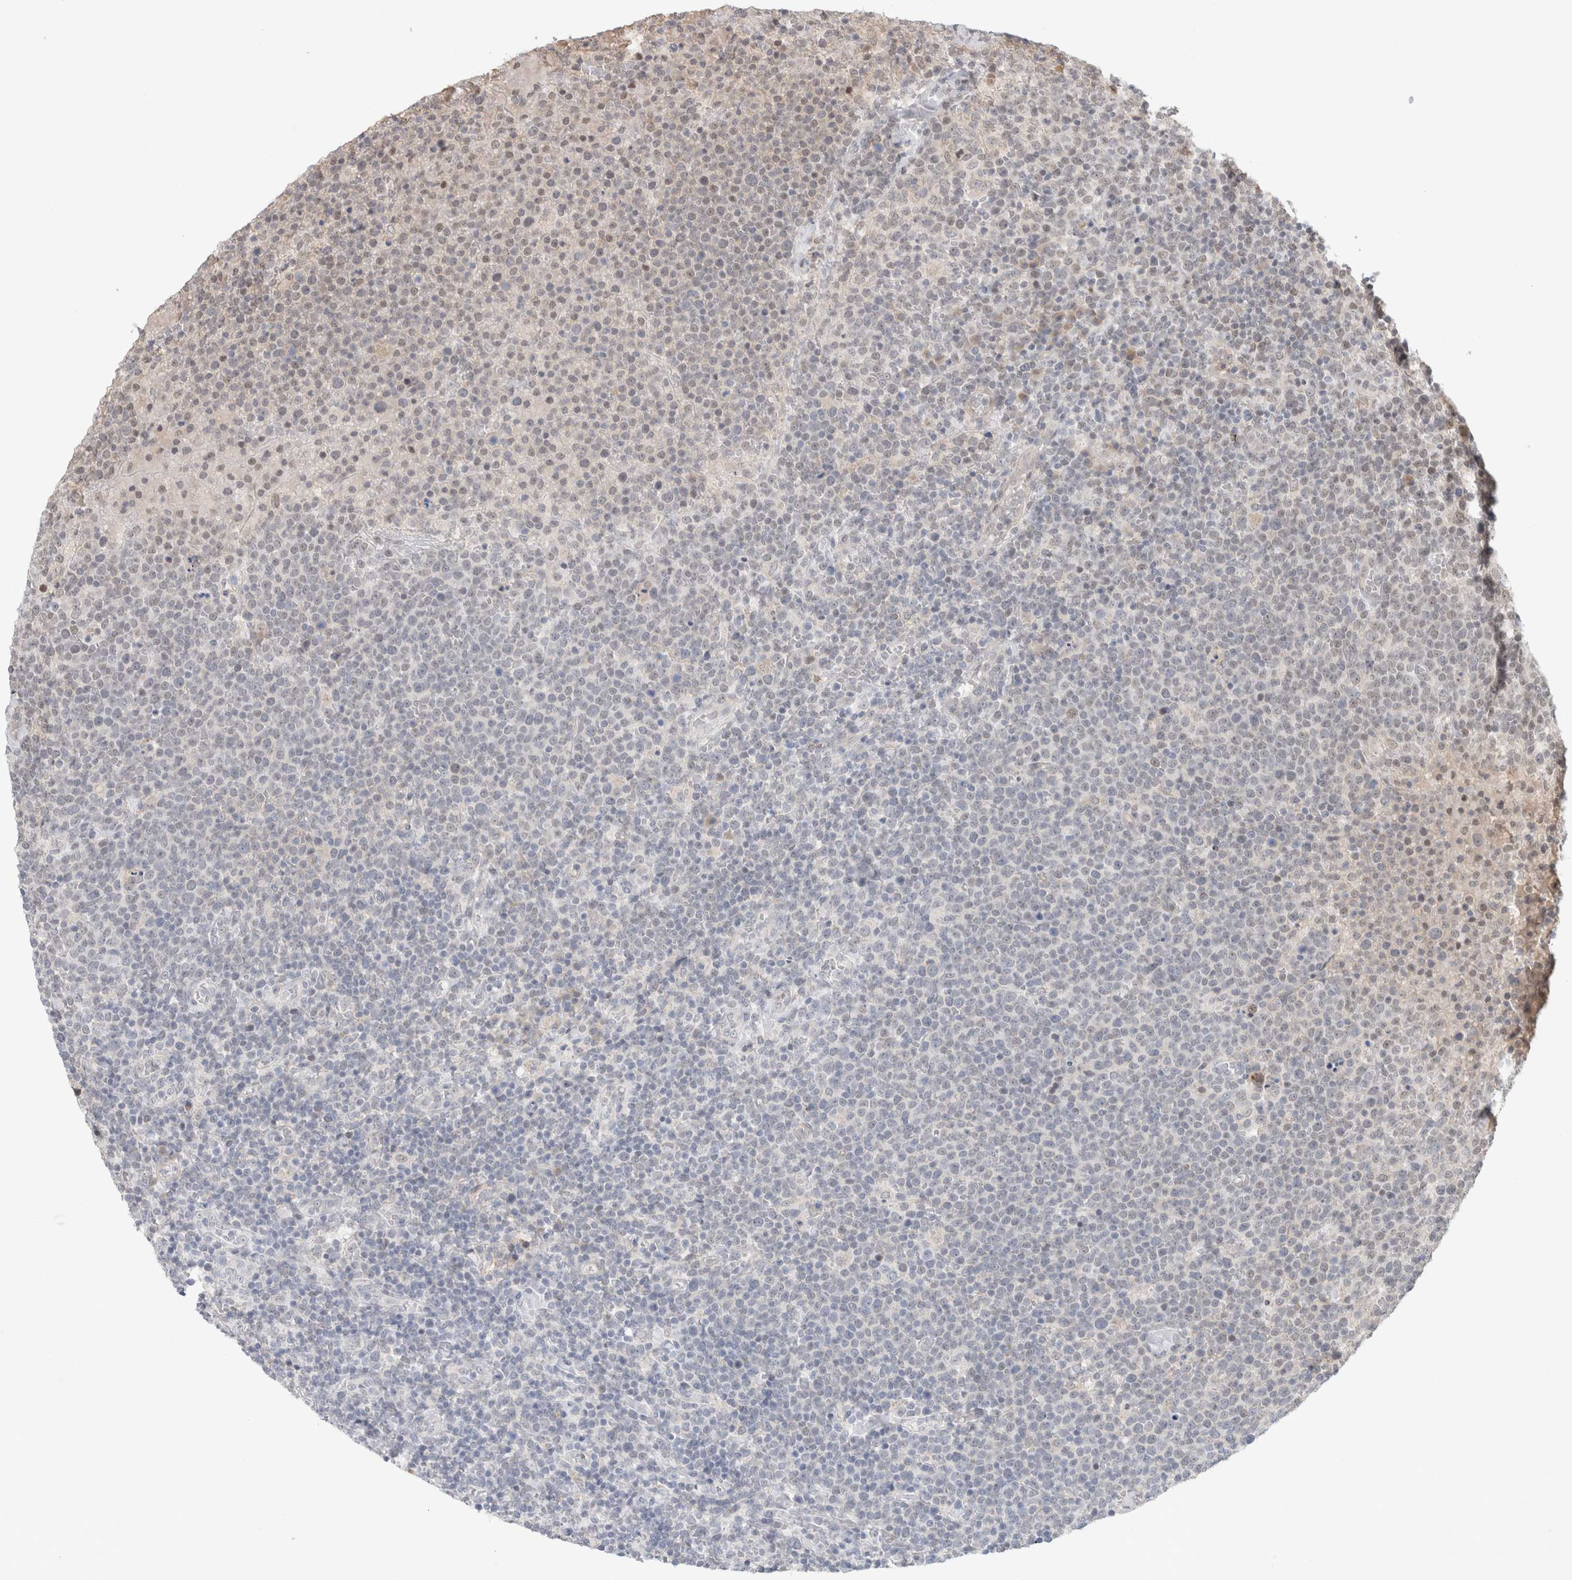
{"staining": {"intensity": "negative", "quantity": "none", "location": "none"}, "tissue": "lymphoma", "cell_type": "Tumor cells", "image_type": "cancer", "snomed": [{"axis": "morphology", "description": "Malignant lymphoma, non-Hodgkin's type, High grade"}, {"axis": "topography", "description": "Lymph node"}], "caption": "This is an immunohistochemistry (IHC) histopathology image of human lymphoma. There is no expression in tumor cells.", "gene": "SYDE2", "patient": {"sex": "male", "age": 61}}